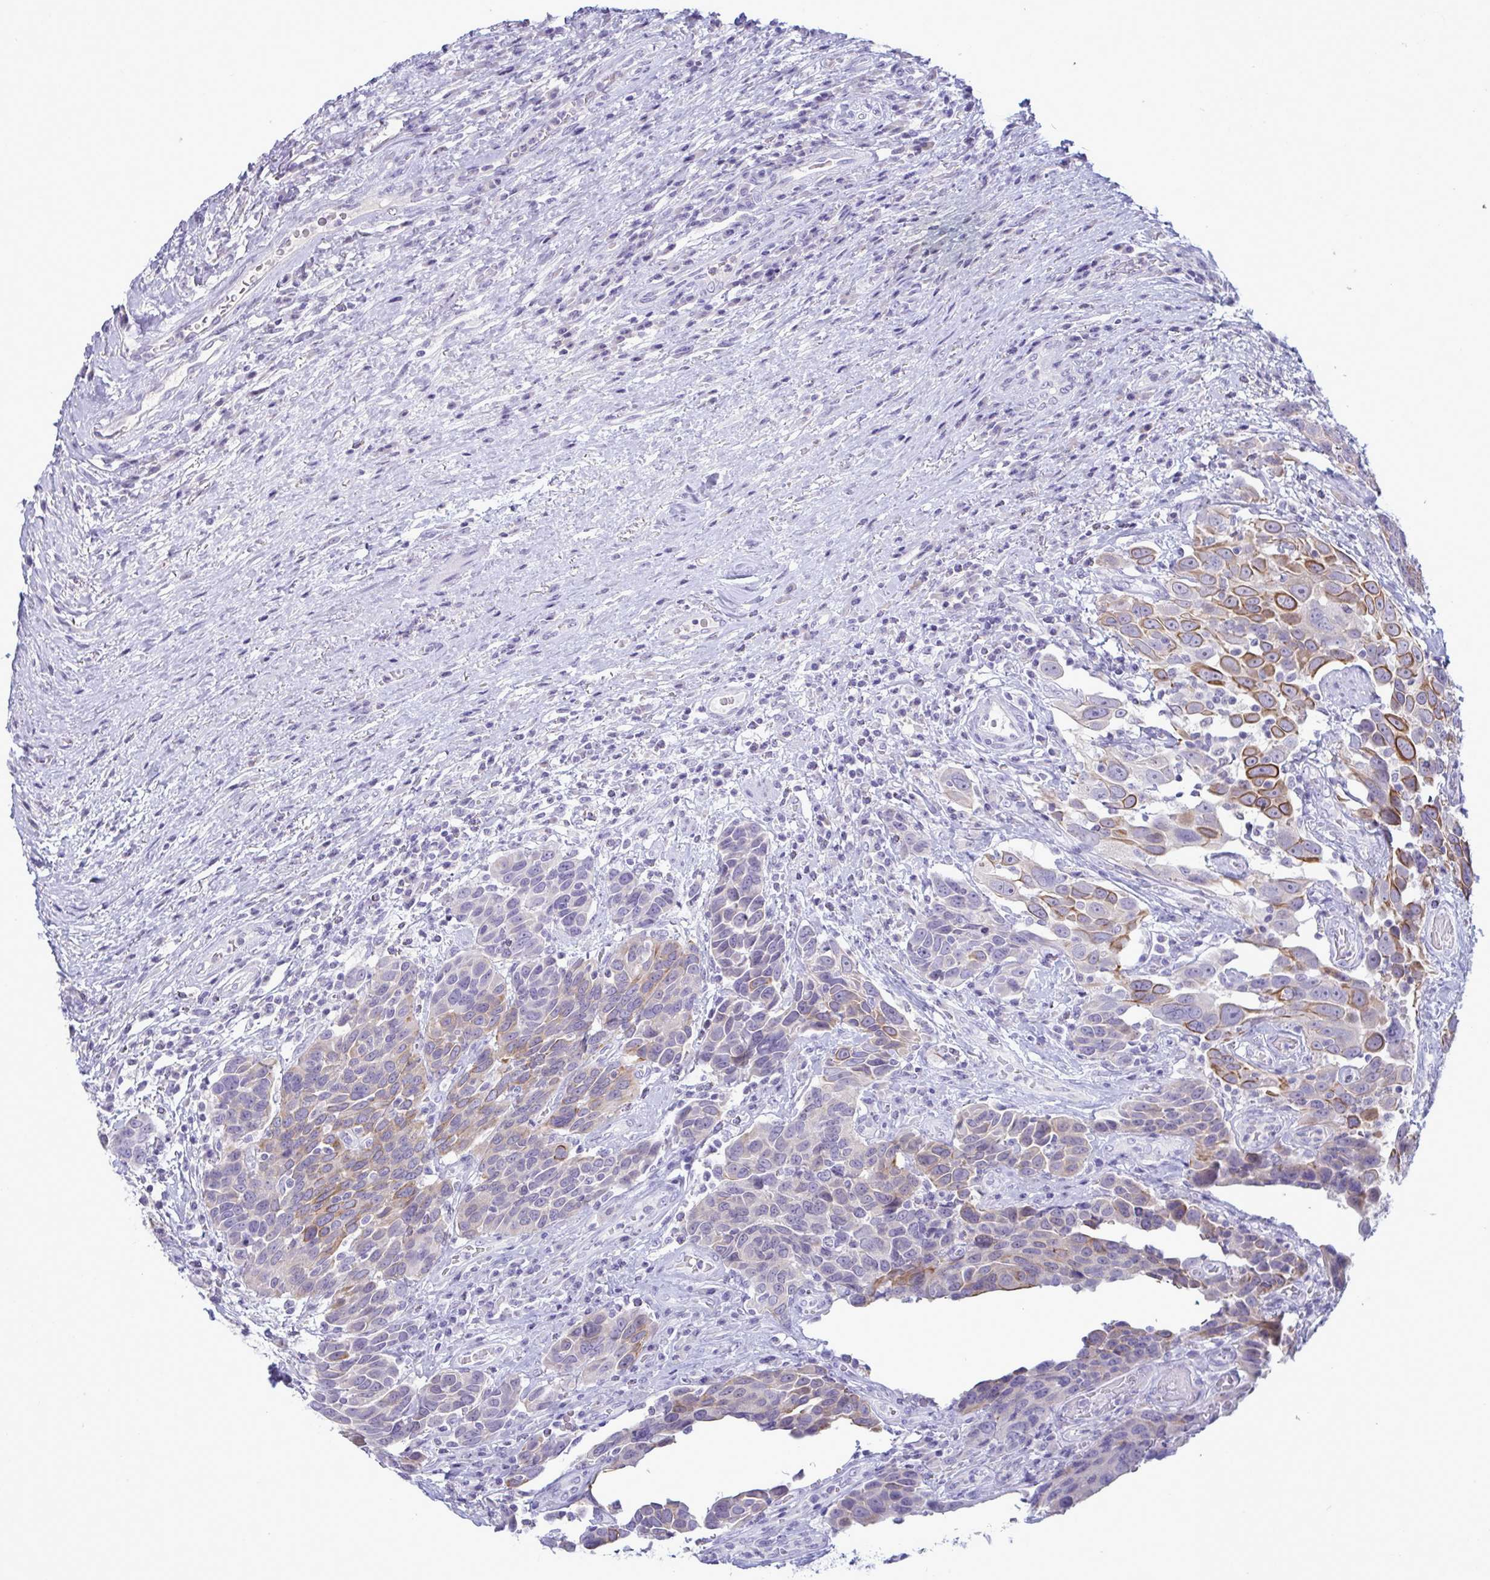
{"staining": {"intensity": "moderate", "quantity": "25%-75%", "location": "cytoplasmic/membranous"}, "tissue": "urothelial cancer", "cell_type": "Tumor cells", "image_type": "cancer", "snomed": [{"axis": "morphology", "description": "Urothelial carcinoma, High grade"}, {"axis": "topography", "description": "Urinary bladder"}], "caption": "A medium amount of moderate cytoplasmic/membranous expression is appreciated in about 25%-75% of tumor cells in urothelial cancer tissue.", "gene": "TENT5D", "patient": {"sex": "female", "age": 70}}